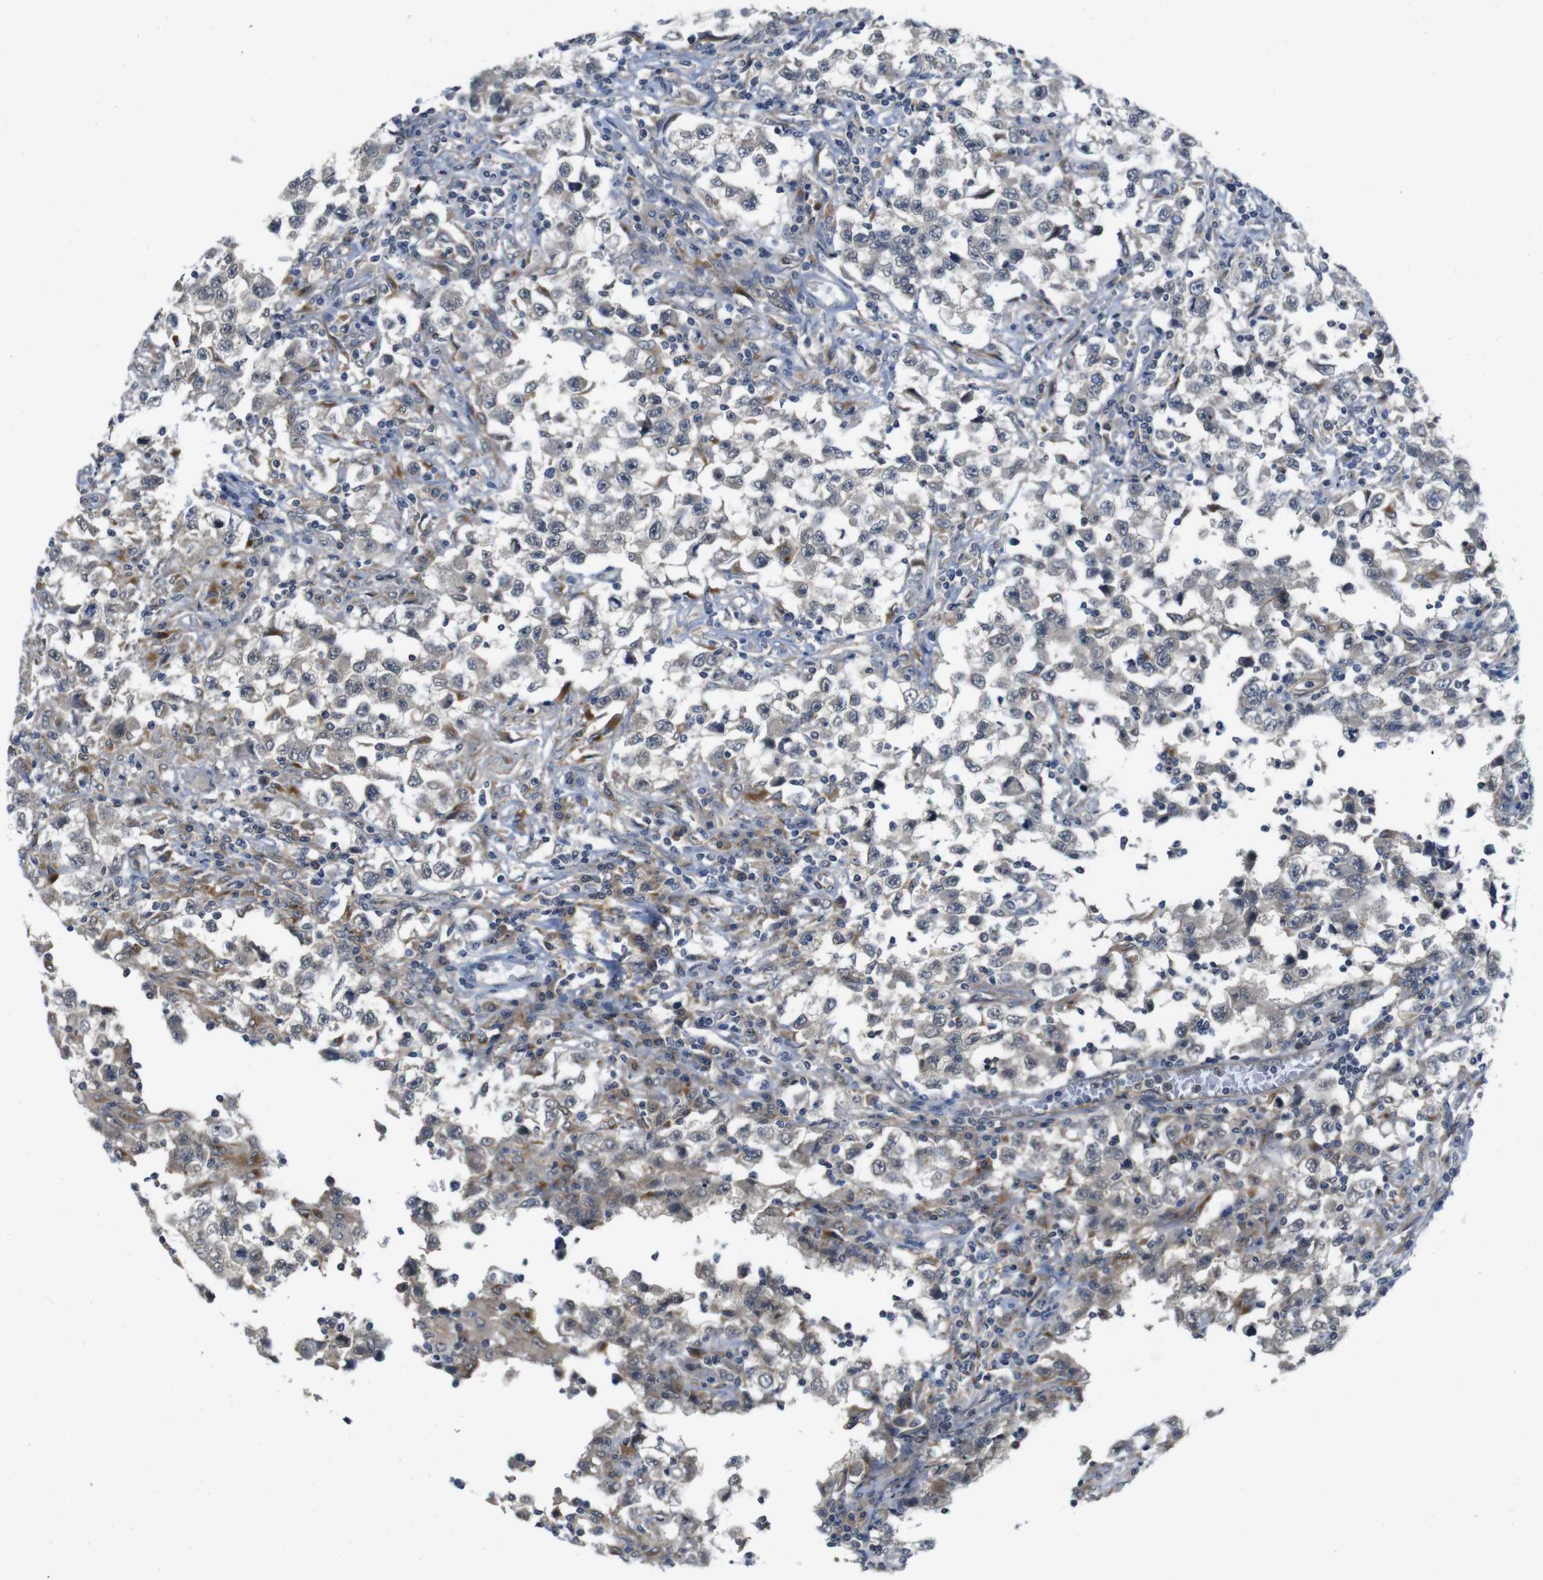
{"staining": {"intensity": "negative", "quantity": "none", "location": "none"}, "tissue": "testis cancer", "cell_type": "Tumor cells", "image_type": "cancer", "snomed": [{"axis": "morphology", "description": "Carcinoma, Embryonal, NOS"}, {"axis": "topography", "description": "Testis"}], "caption": "Histopathology image shows no protein expression in tumor cells of testis embryonal carcinoma tissue.", "gene": "ZDHHC5", "patient": {"sex": "male", "age": 21}}